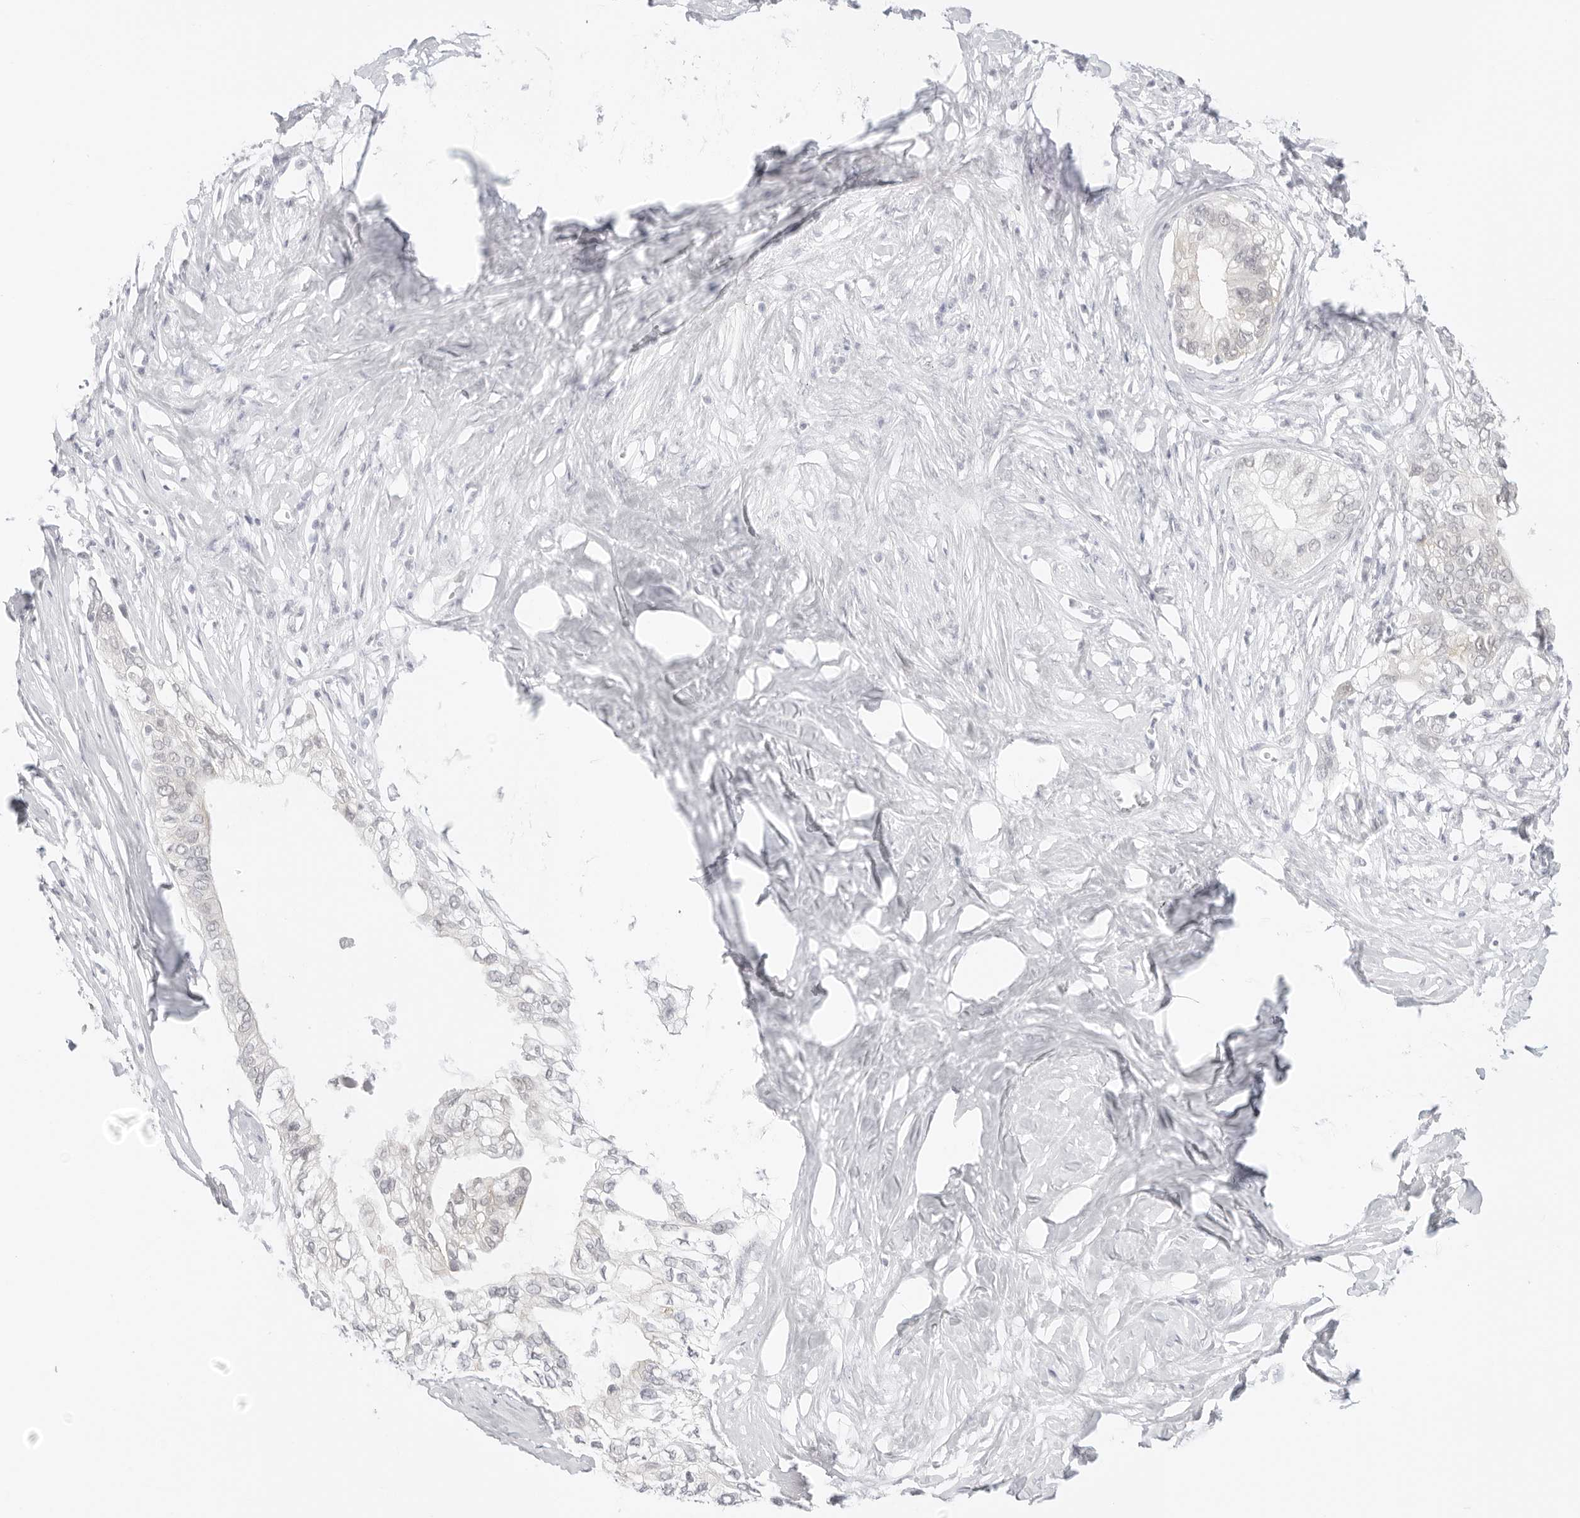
{"staining": {"intensity": "negative", "quantity": "none", "location": "none"}, "tissue": "pancreatic cancer", "cell_type": "Tumor cells", "image_type": "cancer", "snomed": [{"axis": "morphology", "description": "Normal tissue, NOS"}, {"axis": "morphology", "description": "Adenocarcinoma, NOS"}, {"axis": "topography", "description": "Pancreas"}, {"axis": "topography", "description": "Peripheral nerve tissue"}], "caption": "This is an IHC photomicrograph of adenocarcinoma (pancreatic). There is no expression in tumor cells.", "gene": "MED18", "patient": {"sex": "male", "age": 59}}